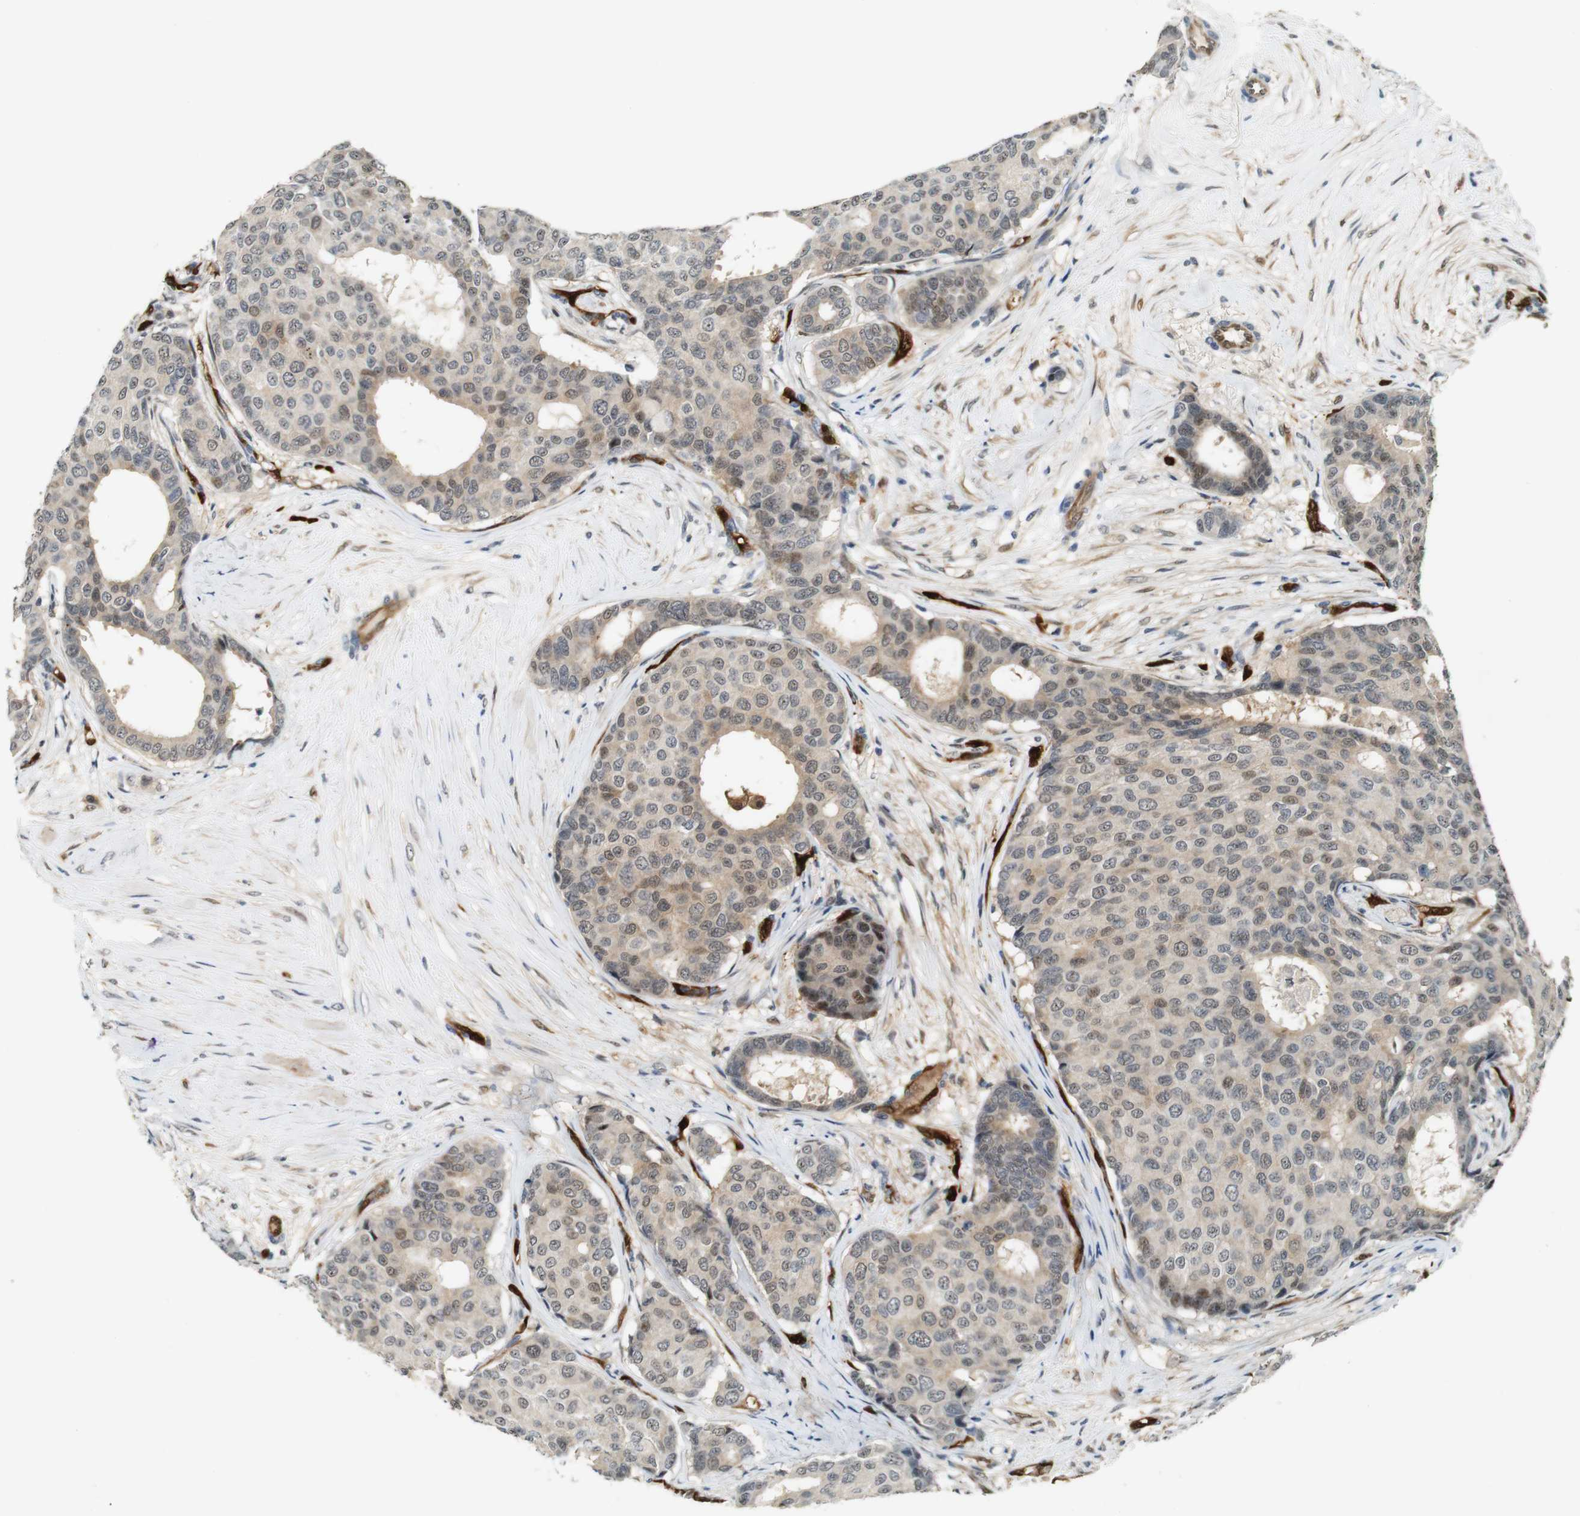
{"staining": {"intensity": "weak", "quantity": ">75%", "location": "cytoplasmic/membranous,nuclear"}, "tissue": "breast cancer", "cell_type": "Tumor cells", "image_type": "cancer", "snomed": [{"axis": "morphology", "description": "Duct carcinoma"}, {"axis": "topography", "description": "Breast"}], "caption": "Immunohistochemical staining of human breast infiltrating ductal carcinoma reveals low levels of weak cytoplasmic/membranous and nuclear staining in about >75% of tumor cells. Nuclei are stained in blue.", "gene": "LXN", "patient": {"sex": "female", "age": 75}}